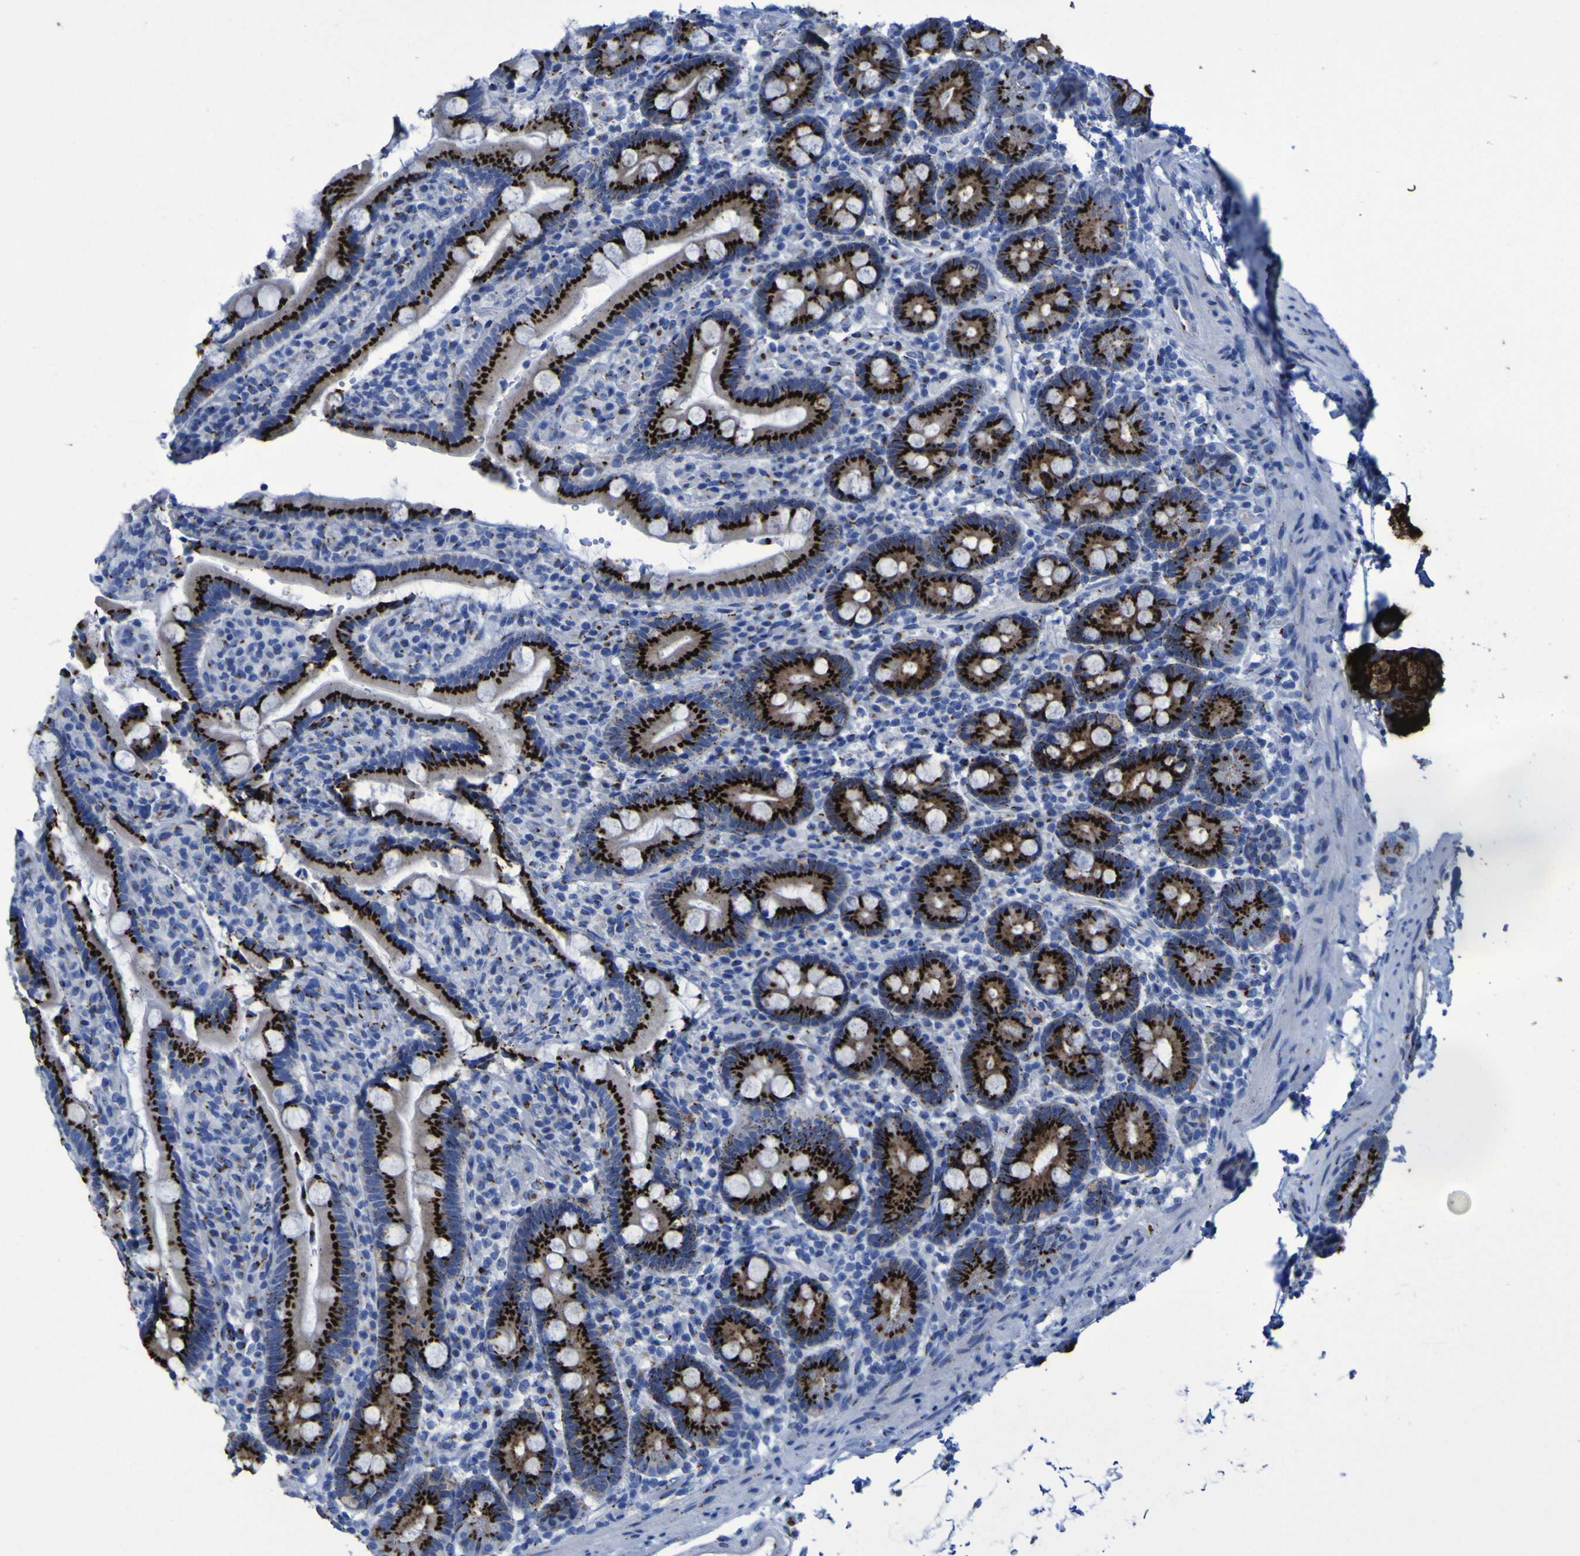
{"staining": {"intensity": "strong", "quantity": ">75%", "location": "cytoplasmic/membranous"}, "tissue": "duodenum", "cell_type": "Glandular cells", "image_type": "normal", "snomed": [{"axis": "morphology", "description": "Normal tissue, NOS"}, {"axis": "topography", "description": "Small intestine, NOS"}], "caption": "About >75% of glandular cells in benign duodenum reveal strong cytoplasmic/membranous protein expression as visualized by brown immunohistochemical staining.", "gene": "GOLM1", "patient": {"sex": "female", "age": 71}}